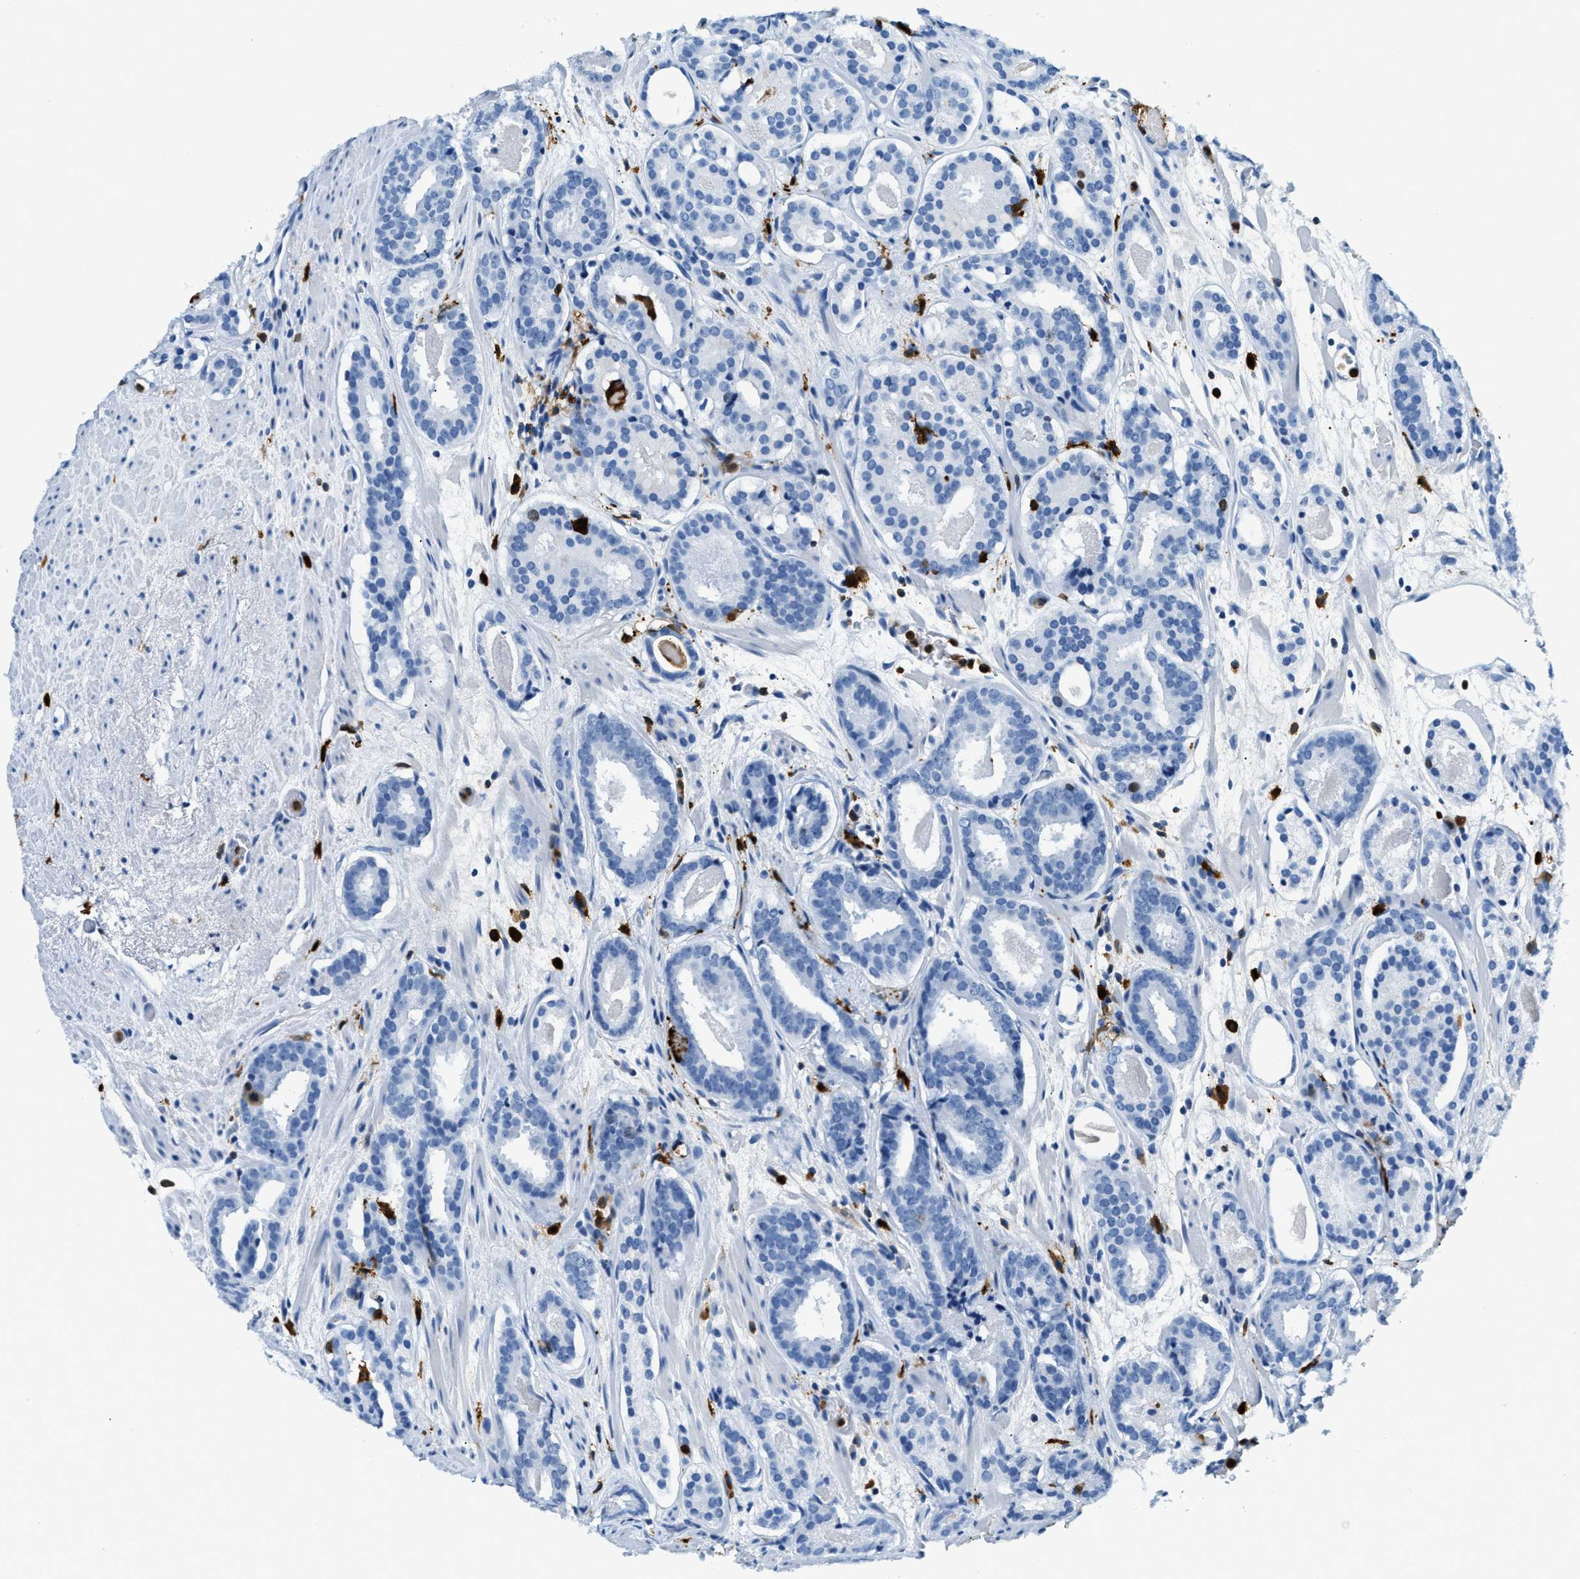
{"staining": {"intensity": "negative", "quantity": "none", "location": "none"}, "tissue": "prostate cancer", "cell_type": "Tumor cells", "image_type": "cancer", "snomed": [{"axis": "morphology", "description": "Adenocarcinoma, Low grade"}, {"axis": "topography", "description": "Prostate"}], "caption": "DAB (3,3'-diaminobenzidine) immunohistochemical staining of human prostate cancer demonstrates no significant staining in tumor cells.", "gene": "CAPG", "patient": {"sex": "male", "age": 69}}